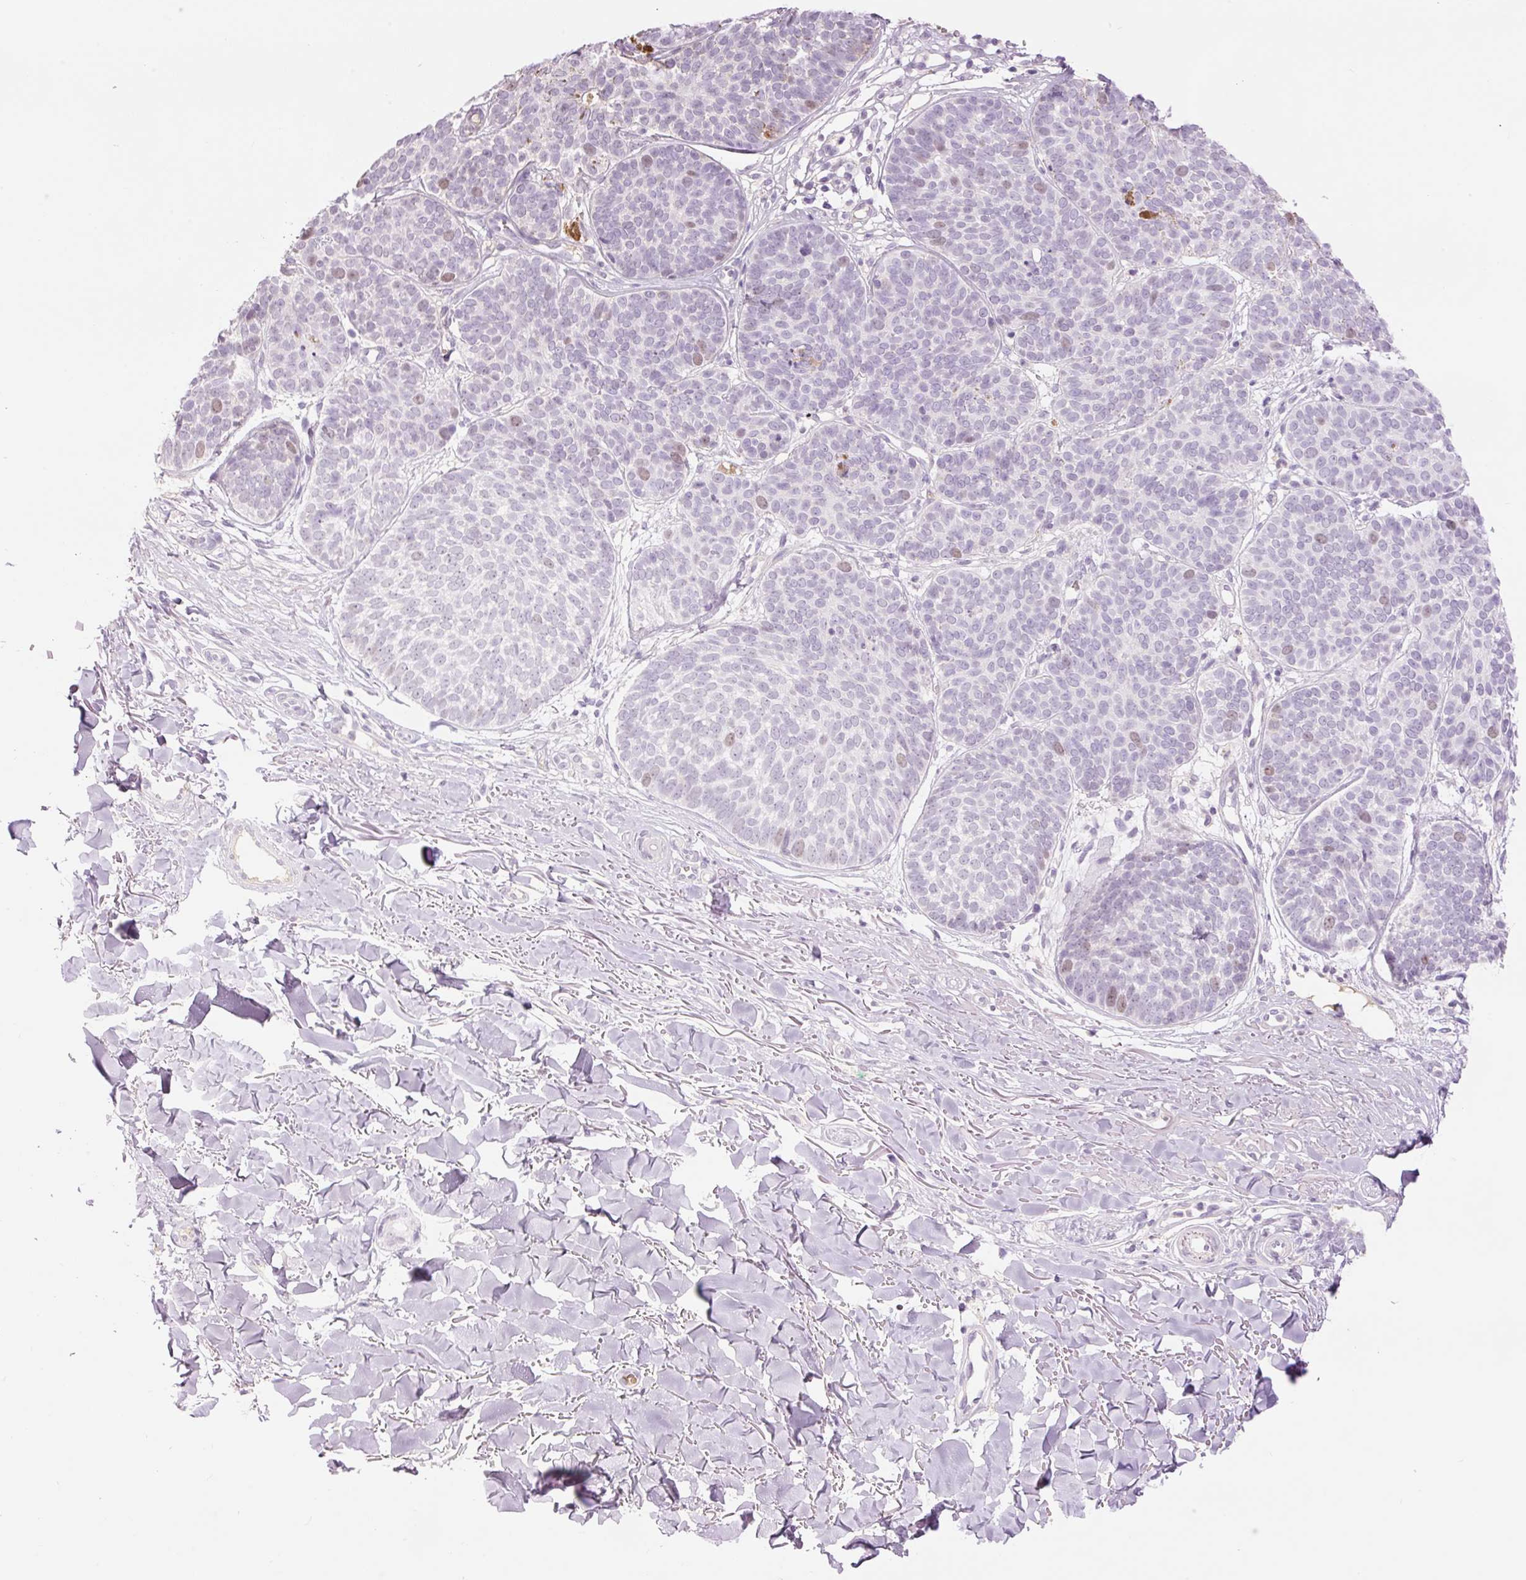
{"staining": {"intensity": "moderate", "quantity": "<25%", "location": "nuclear"}, "tissue": "skin cancer", "cell_type": "Tumor cells", "image_type": "cancer", "snomed": [{"axis": "morphology", "description": "Basal cell carcinoma"}, {"axis": "topography", "description": "Skin"}, {"axis": "topography", "description": "Skin of neck"}, {"axis": "topography", "description": "Skin of shoulder"}, {"axis": "topography", "description": "Skin of back"}], "caption": "Skin cancer (basal cell carcinoma) stained for a protein demonstrates moderate nuclear positivity in tumor cells.", "gene": "LY6G6D", "patient": {"sex": "male", "age": 80}}